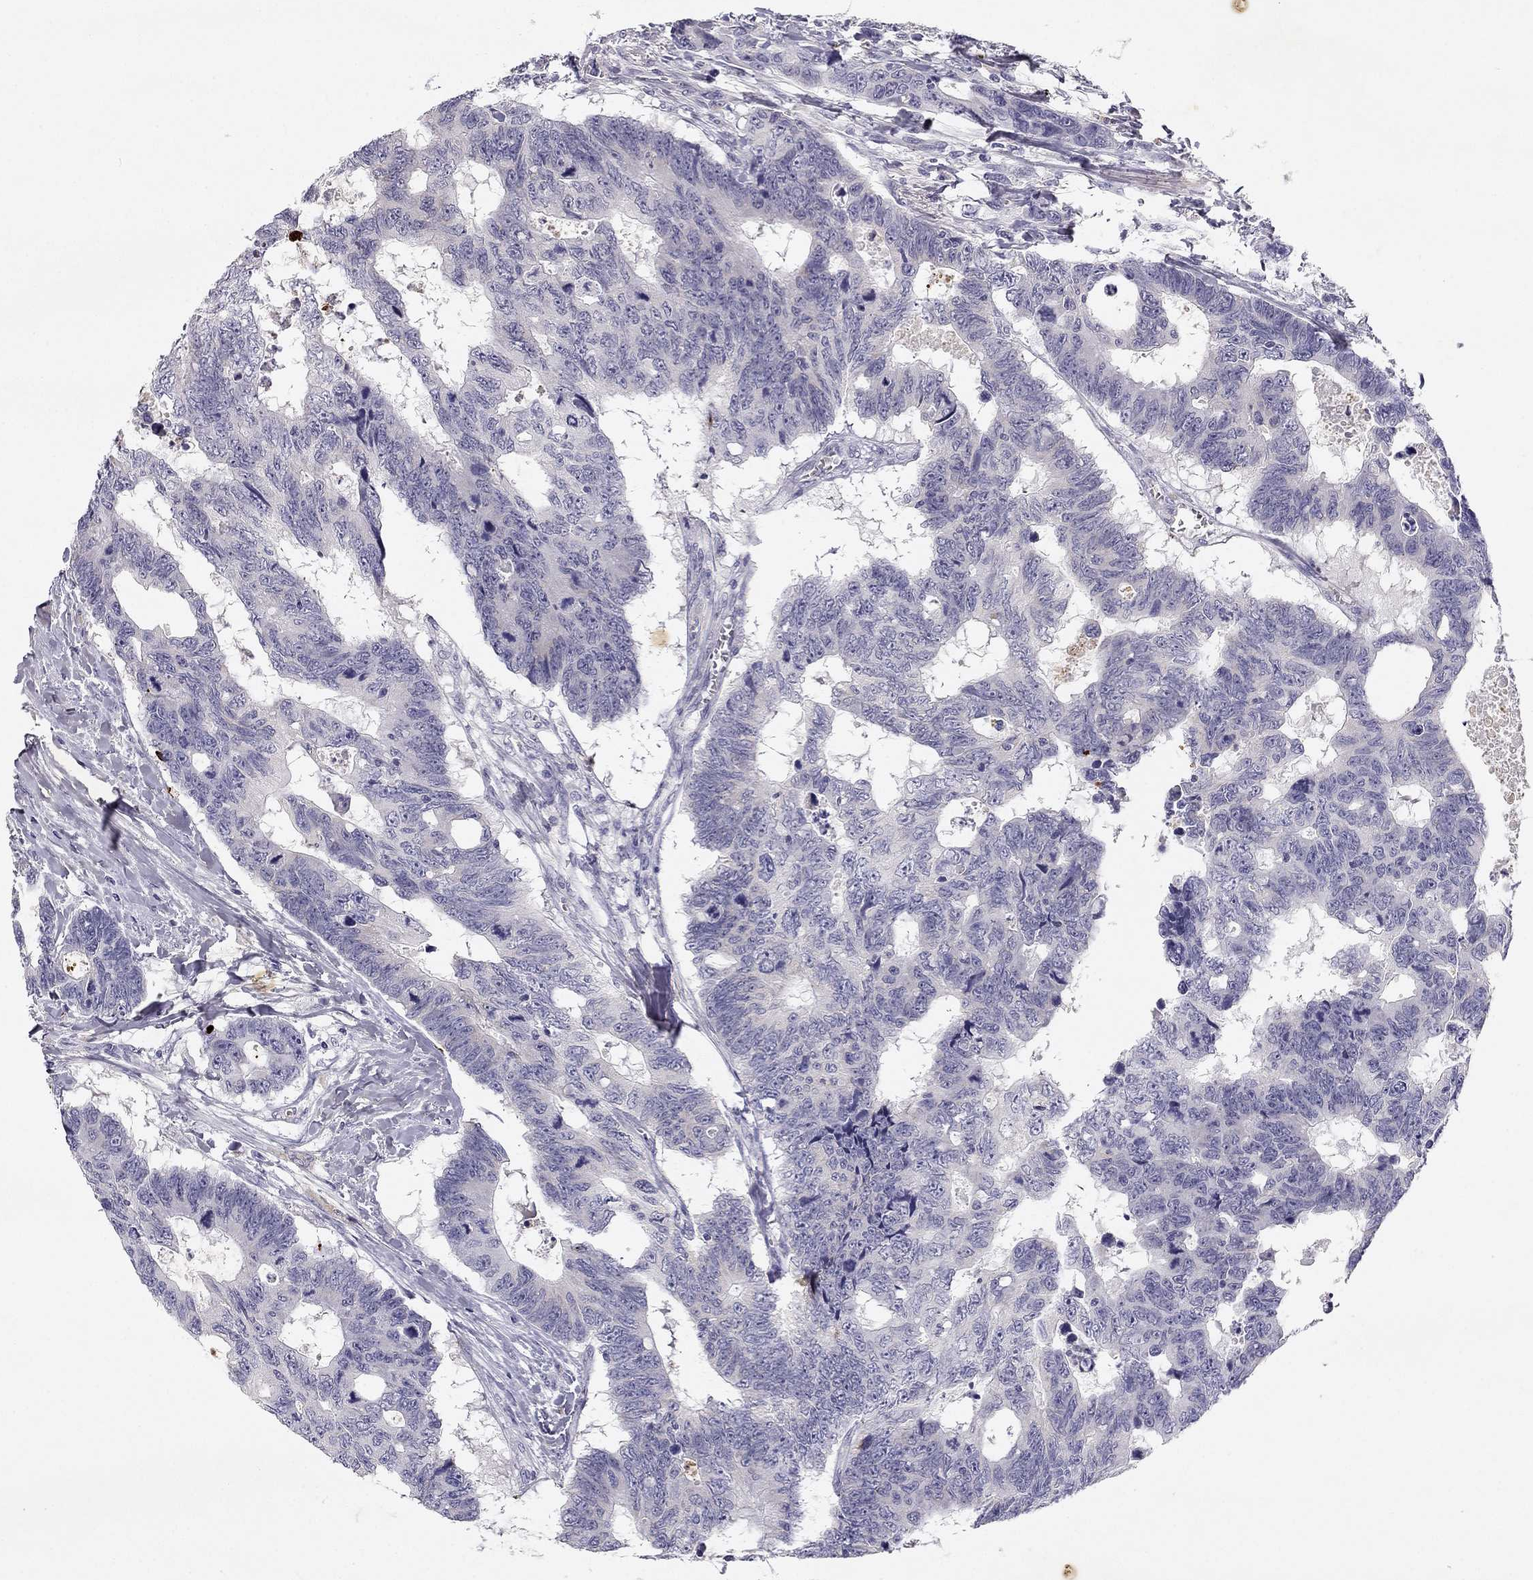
{"staining": {"intensity": "negative", "quantity": "none", "location": "none"}, "tissue": "colorectal cancer", "cell_type": "Tumor cells", "image_type": "cancer", "snomed": [{"axis": "morphology", "description": "Adenocarcinoma, NOS"}, {"axis": "topography", "description": "Colon"}], "caption": "An immunohistochemistry (IHC) image of colorectal cancer (adenocarcinoma) is shown. There is no staining in tumor cells of colorectal cancer (adenocarcinoma).", "gene": "SLC6A4", "patient": {"sex": "female", "age": 77}}